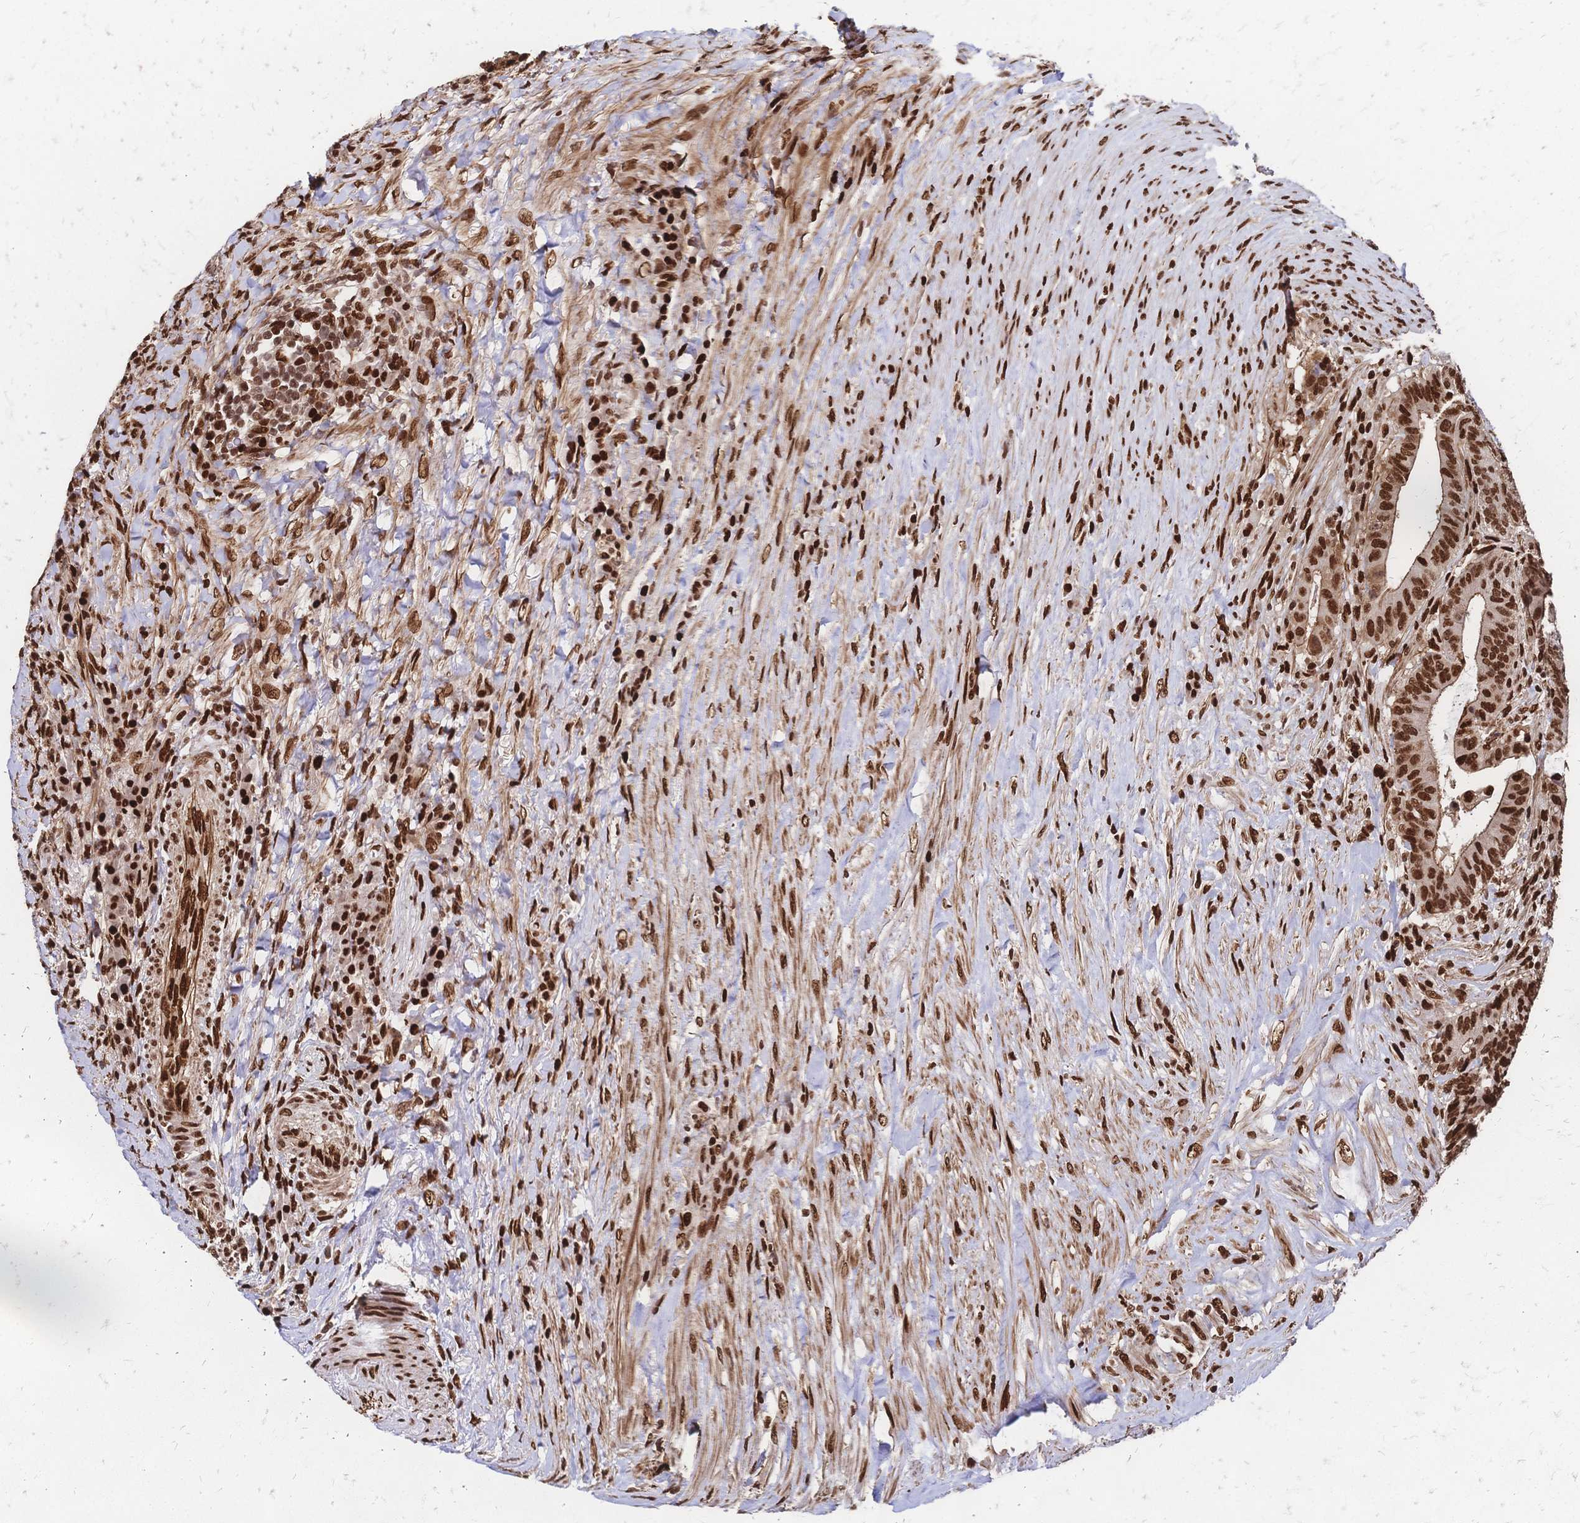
{"staining": {"intensity": "moderate", "quantity": ">75%", "location": "cytoplasmic/membranous,nuclear"}, "tissue": "colorectal cancer", "cell_type": "Tumor cells", "image_type": "cancer", "snomed": [{"axis": "morphology", "description": "Adenocarcinoma, NOS"}, {"axis": "topography", "description": "Colon"}], "caption": "The immunohistochemical stain highlights moderate cytoplasmic/membranous and nuclear expression in tumor cells of colorectal adenocarcinoma tissue.", "gene": "HDGF", "patient": {"sex": "female", "age": 43}}